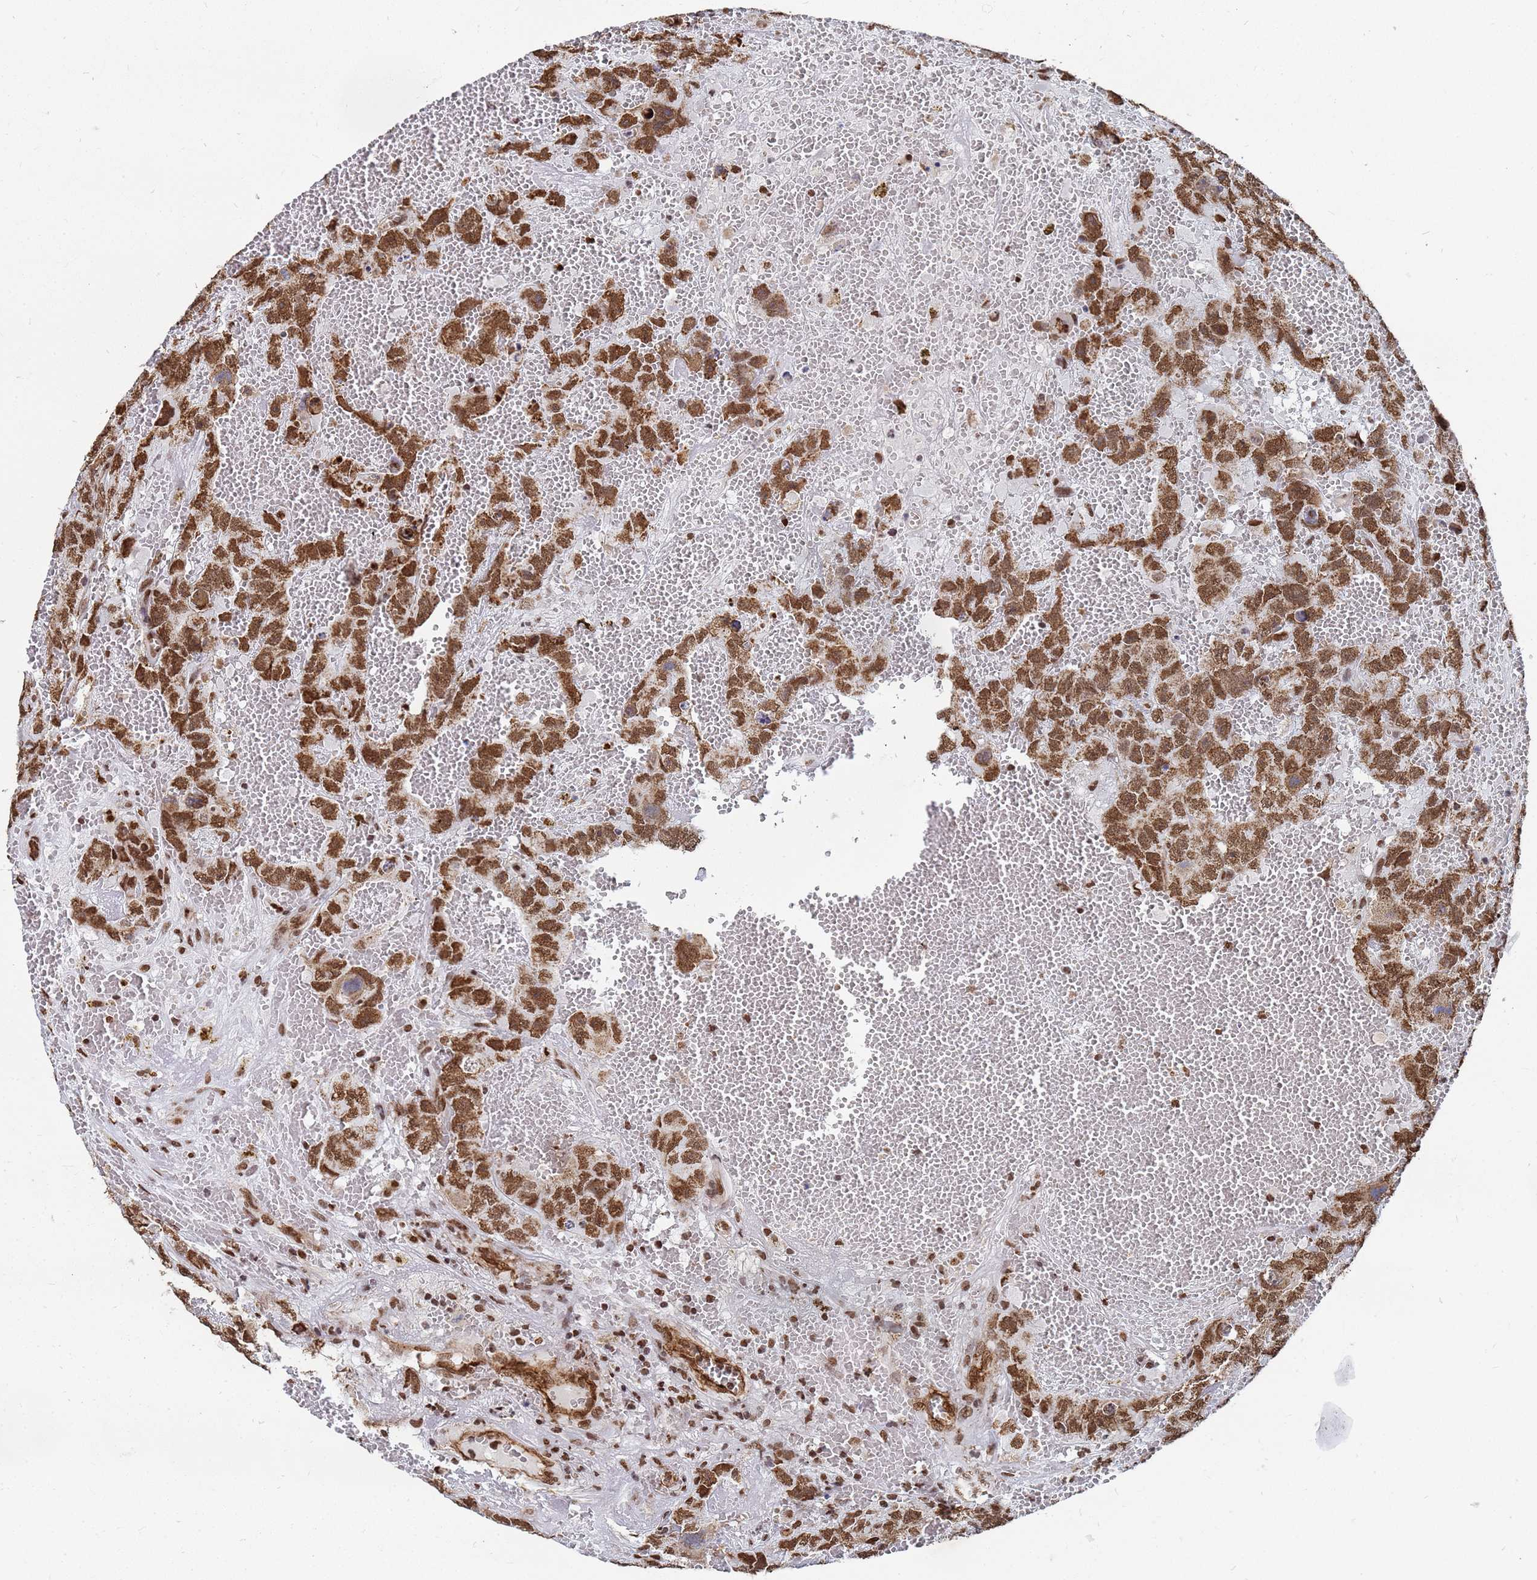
{"staining": {"intensity": "strong", "quantity": ">75%", "location": "nuclear"}, "tissue": "testis cancer", "cell_type": "Tumor cells", "image_type": "cancer", "snomed": [{"axis": "morphology", "description": "Carcinoma, Embryonal, NOS"}, {"axis": "topography", "description": "Testis"}], "caption": "Strong nuclear expression for a protein is present in approximately >75% of tumor cells of embryonal carcinoma (testis) using immunohistochemistry (IHC).", "gene": "RAVER2", "patient": {"sex": "male", "age": 45}}